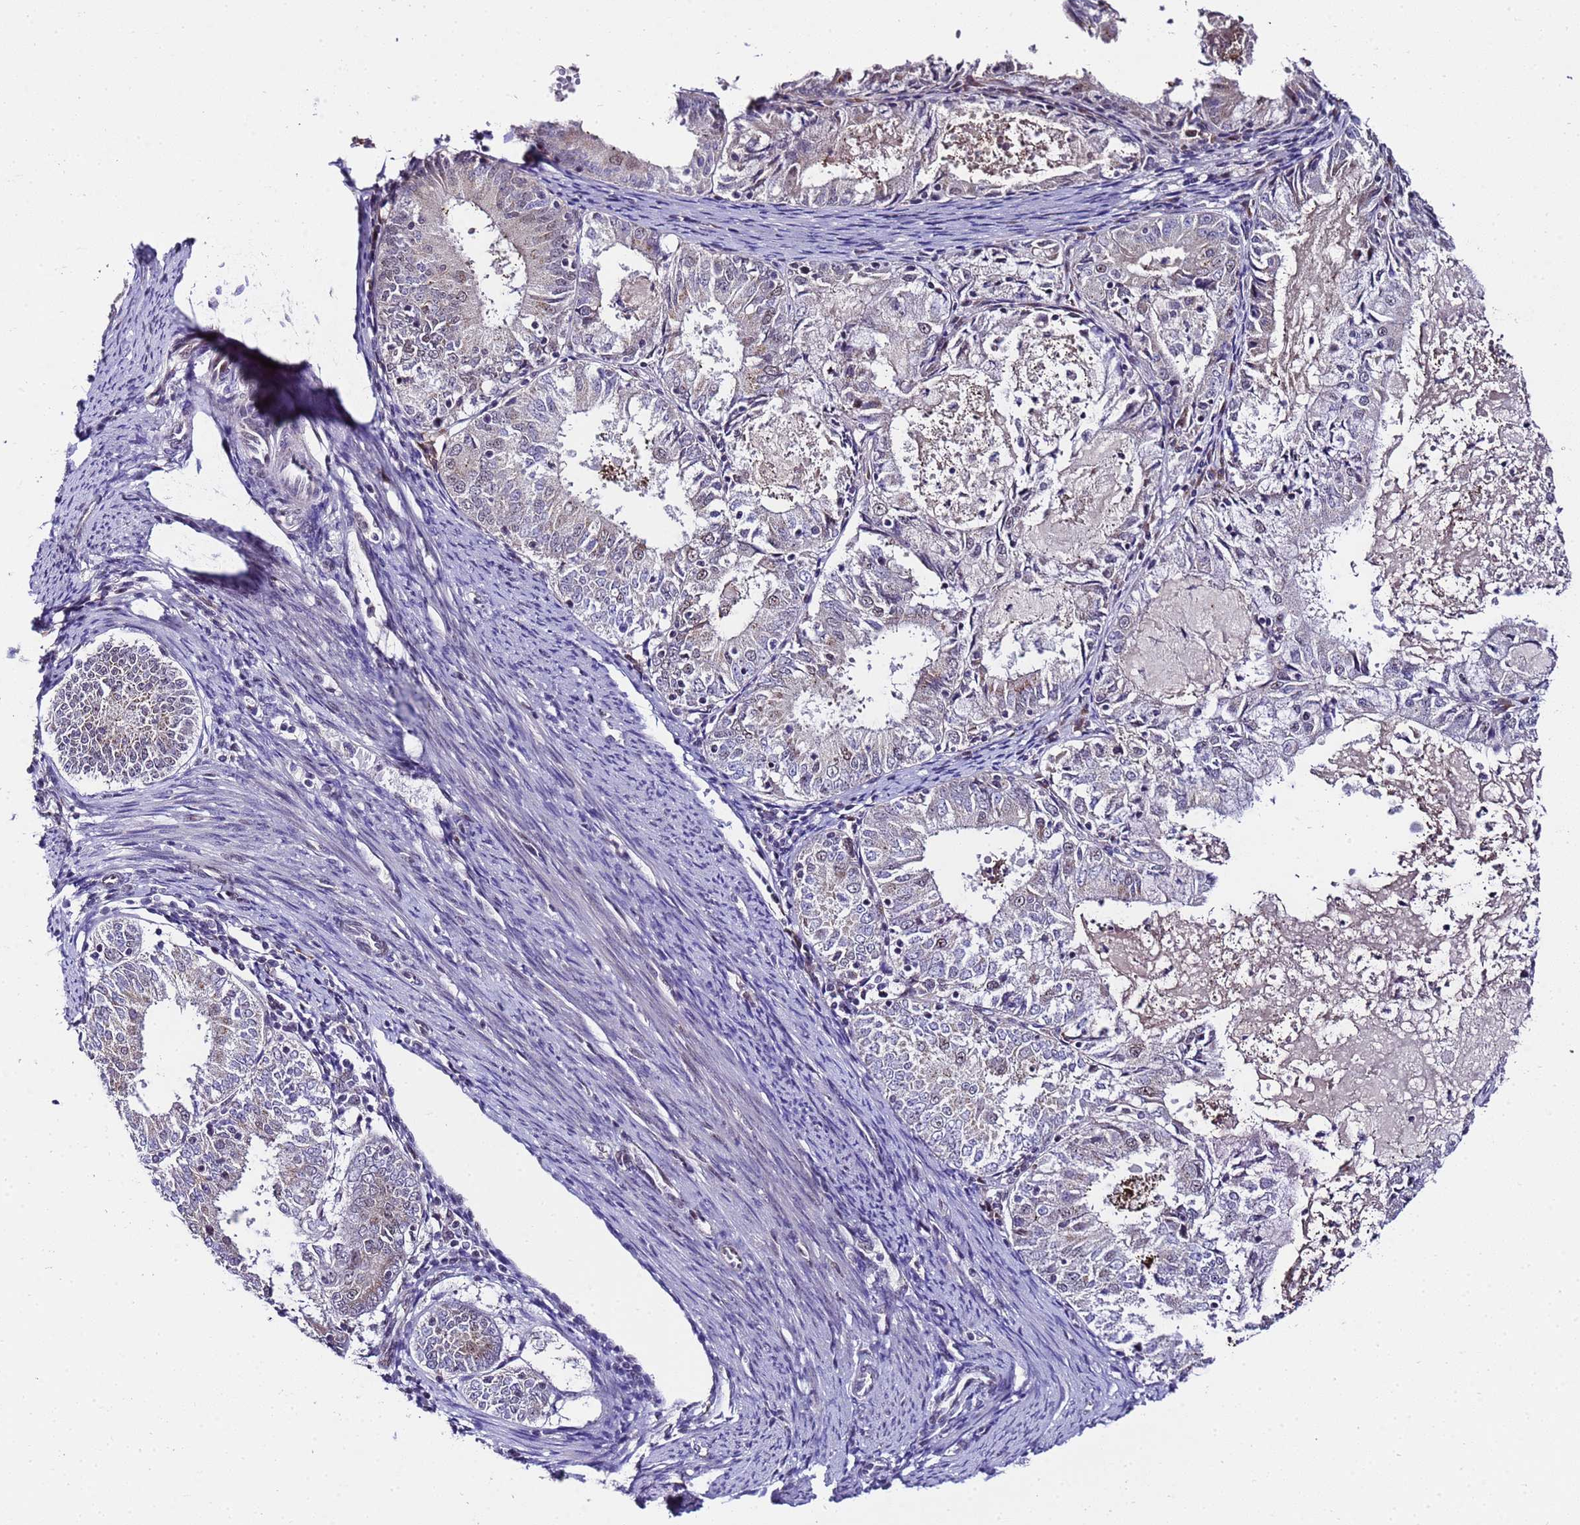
{"staining": {"intensity": "negative", "quantity": "none", "location": "none"}, "tissue": "endometrial cancer", "cell_type": "Tumor cells", "image_type": "cancer", "snomed": [{"axis": "morphology", "description": "Adenocarcinoma, NOS"}, {"axis": "topography", "description": "Endometrium"}], "caption": "IHC histopathology image of neoplastic tissue: endometrial adenocarcinoma stained with DAB displays no significant protein staining in tumor cells.", "gene": "C19orf47", "patient": {"sex": "female", "age": 57}}